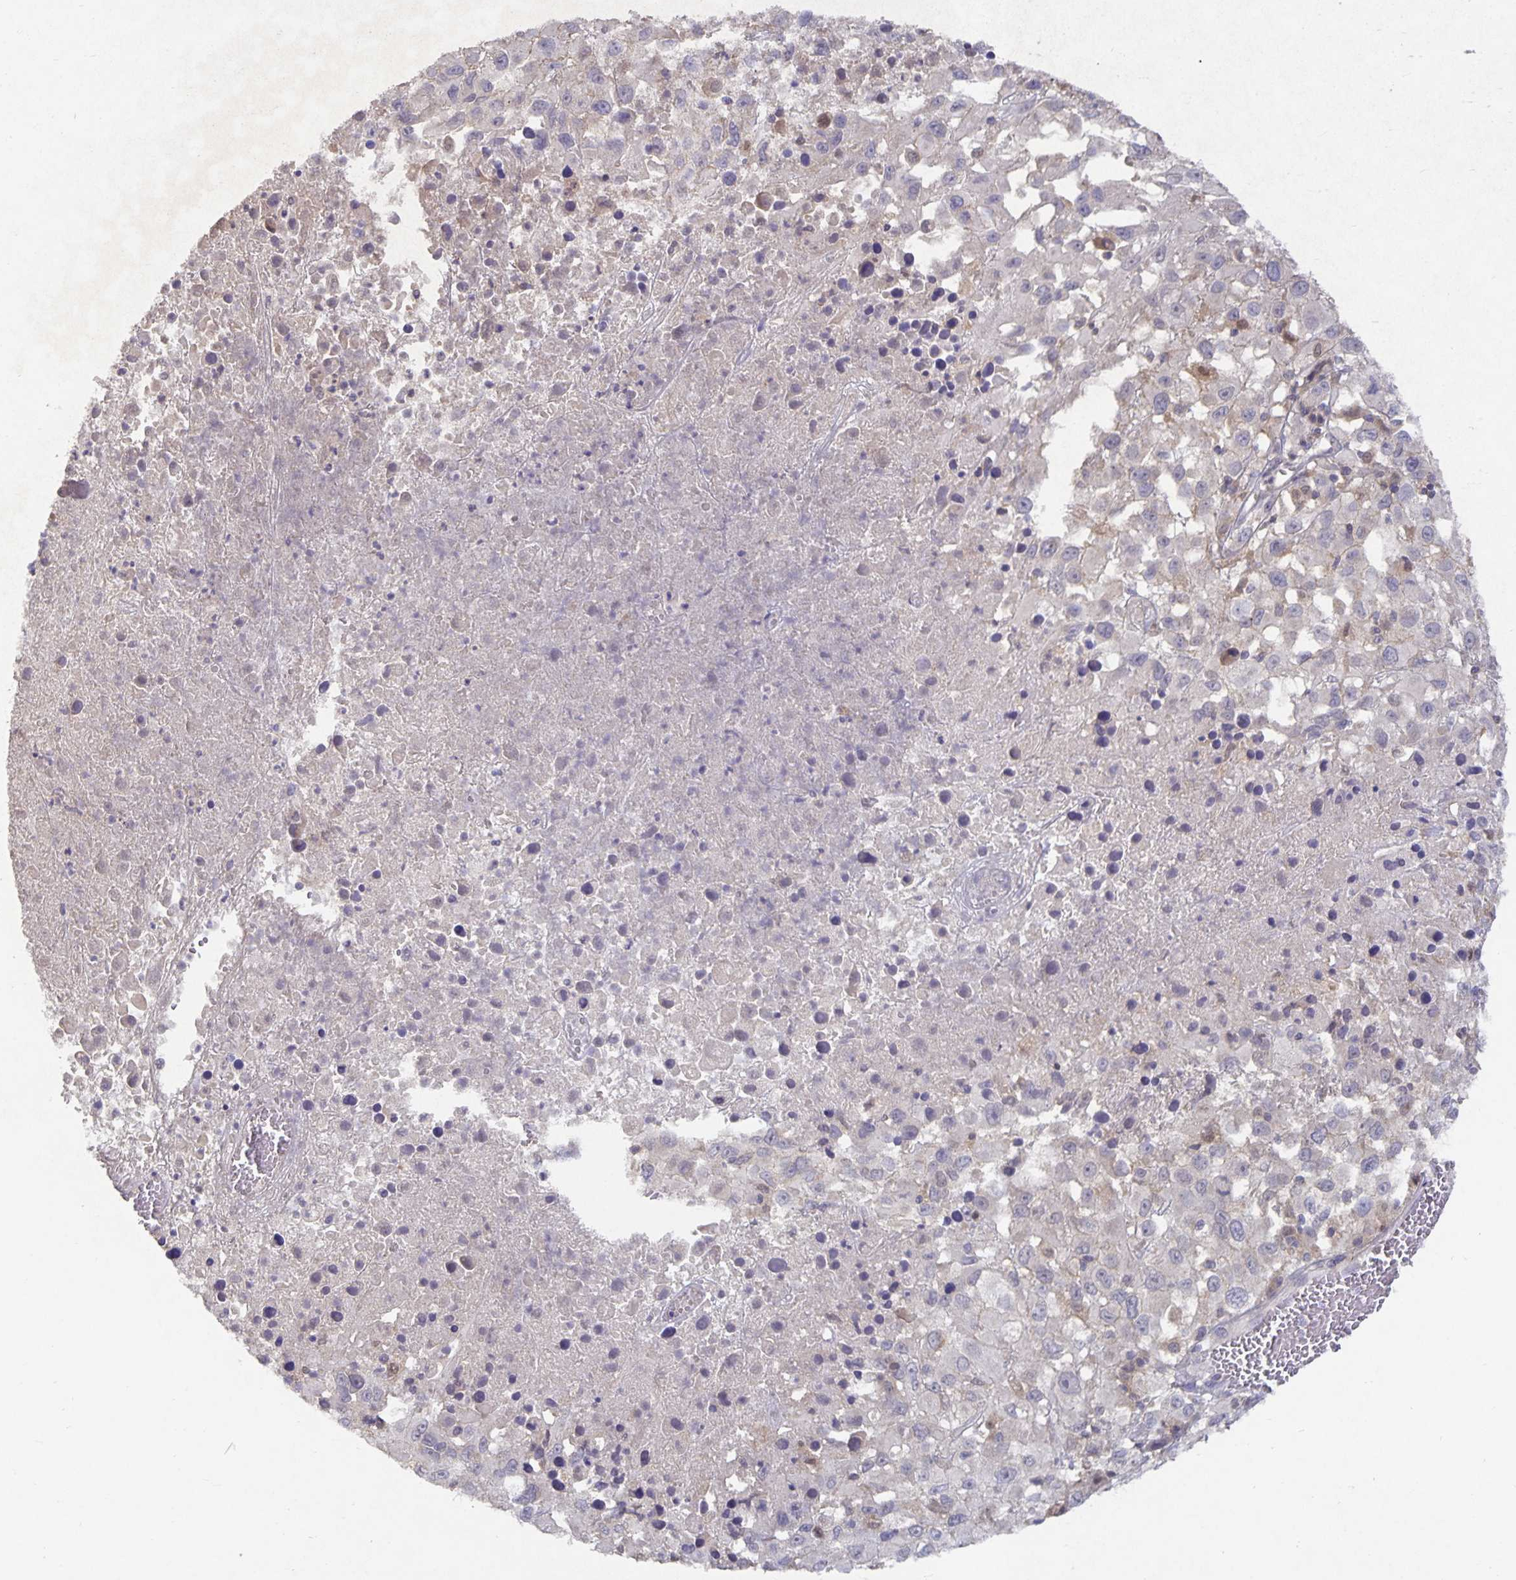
{"staining": {"intensity": "negative", "quantity": "none", "location": "none"}, "tissue": "melanoma", "cell_type": "Tumor cells", "image_type": "cancer", "snomed": [{"axis": "morphology", "description": "Malignant melanoma, Metastatic site"}, {"axis": "topography", "description": "Soft tissue"}], "caption": "Image shows no significant protein staining in tumor cells of malignant melanoma (metastatic site).", "gene": "HEPN1", "patient": {"sex": "male", "age": 50}}